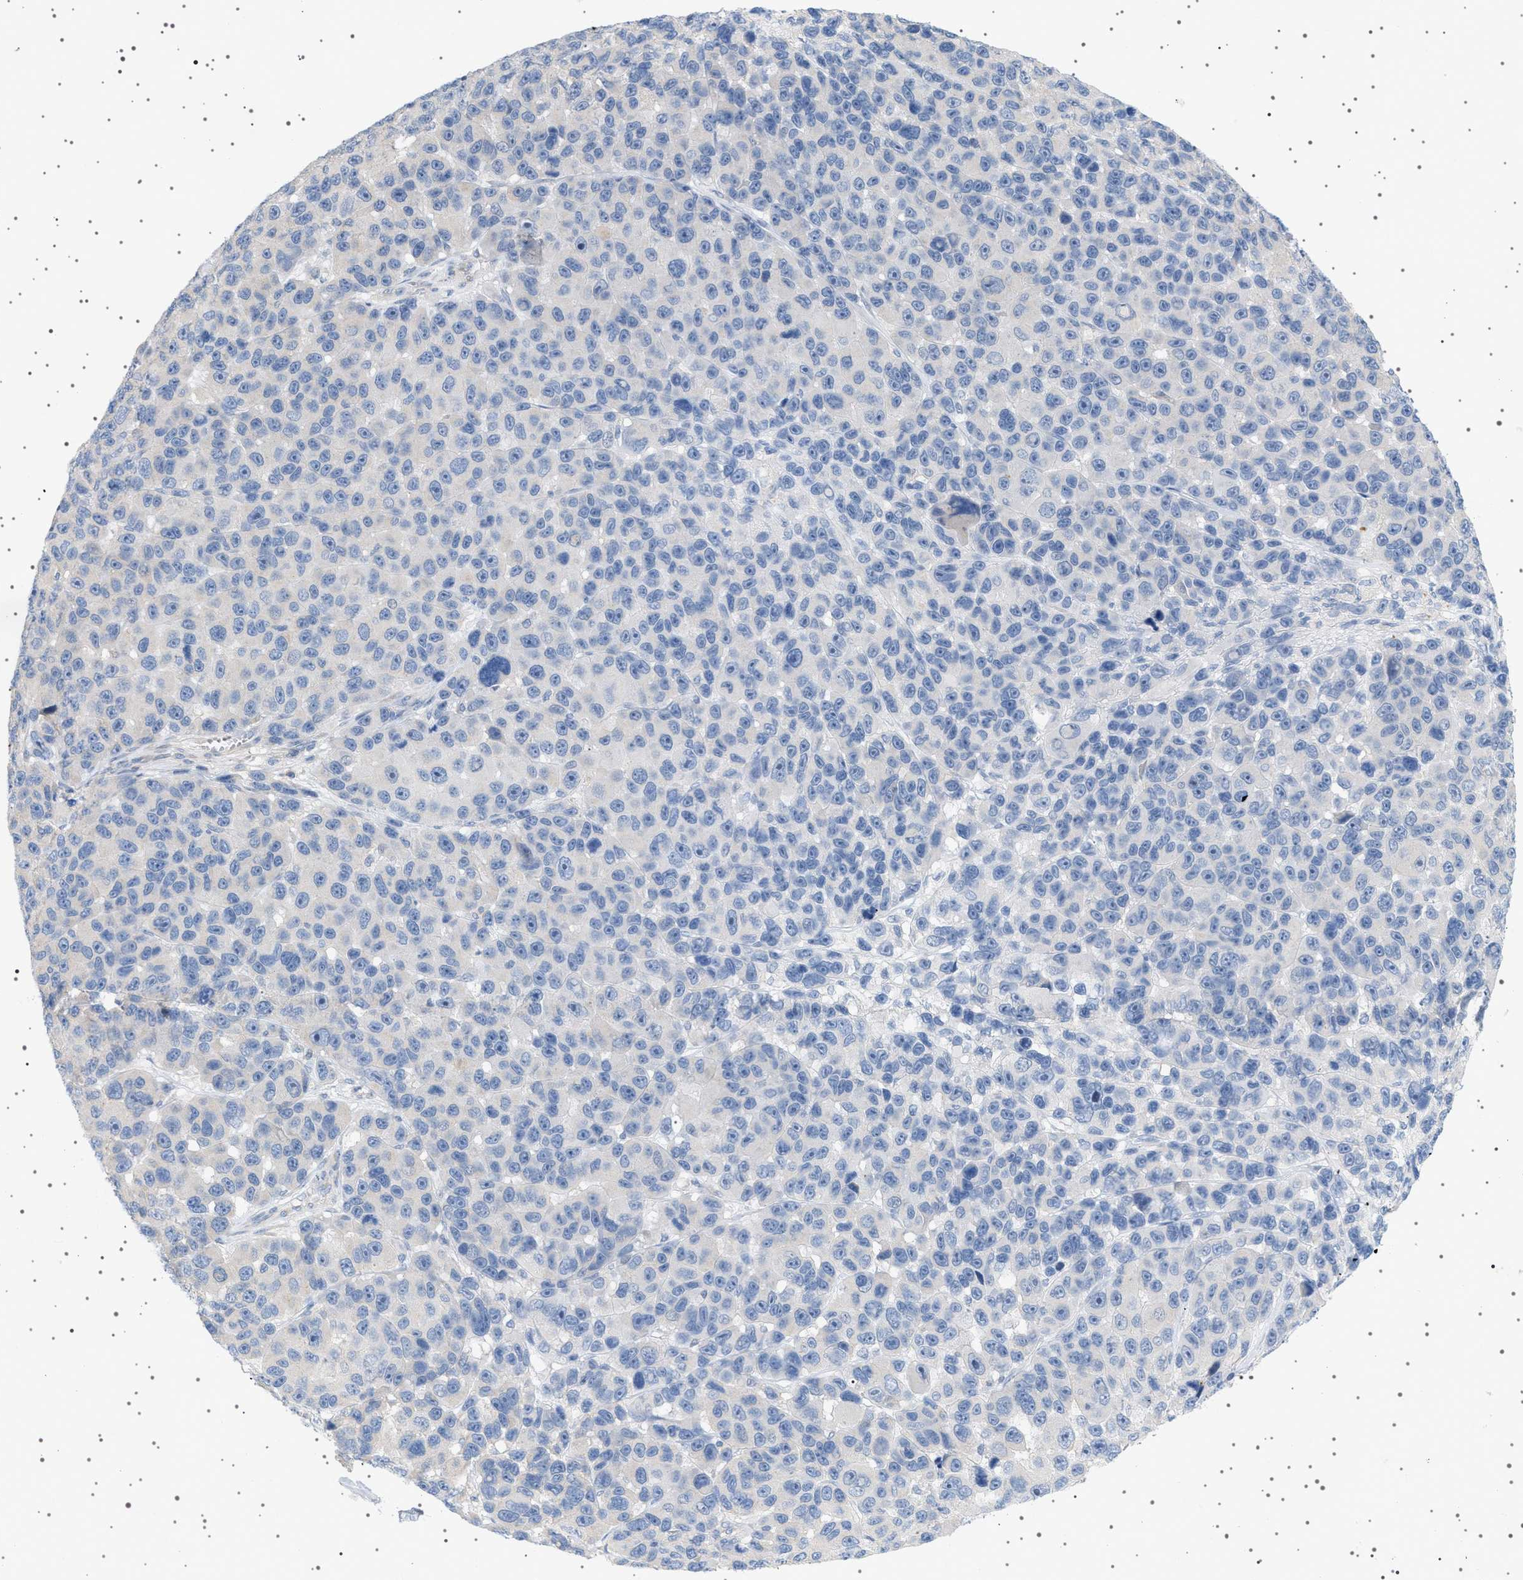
{"staining": {"intensity": "negative", "quantity": "none", "location": "none"}, "tissue": "melanoma", "cell_type": "Tumor cells", "image_type": "cancer", "snomed": [{"axis": "morphology", "description": "Malignant melanoma, NOS"}, {"axis": "topography", "description": "Skin"}], "caption": "A high-resolution histopathology image shows immunohistochemistry (IHC) staining of malignant melanoma, which displays no significant staining in tumor cells.", "gene": "ADCY10", "patient": {"sex": "male", "age": 53}}